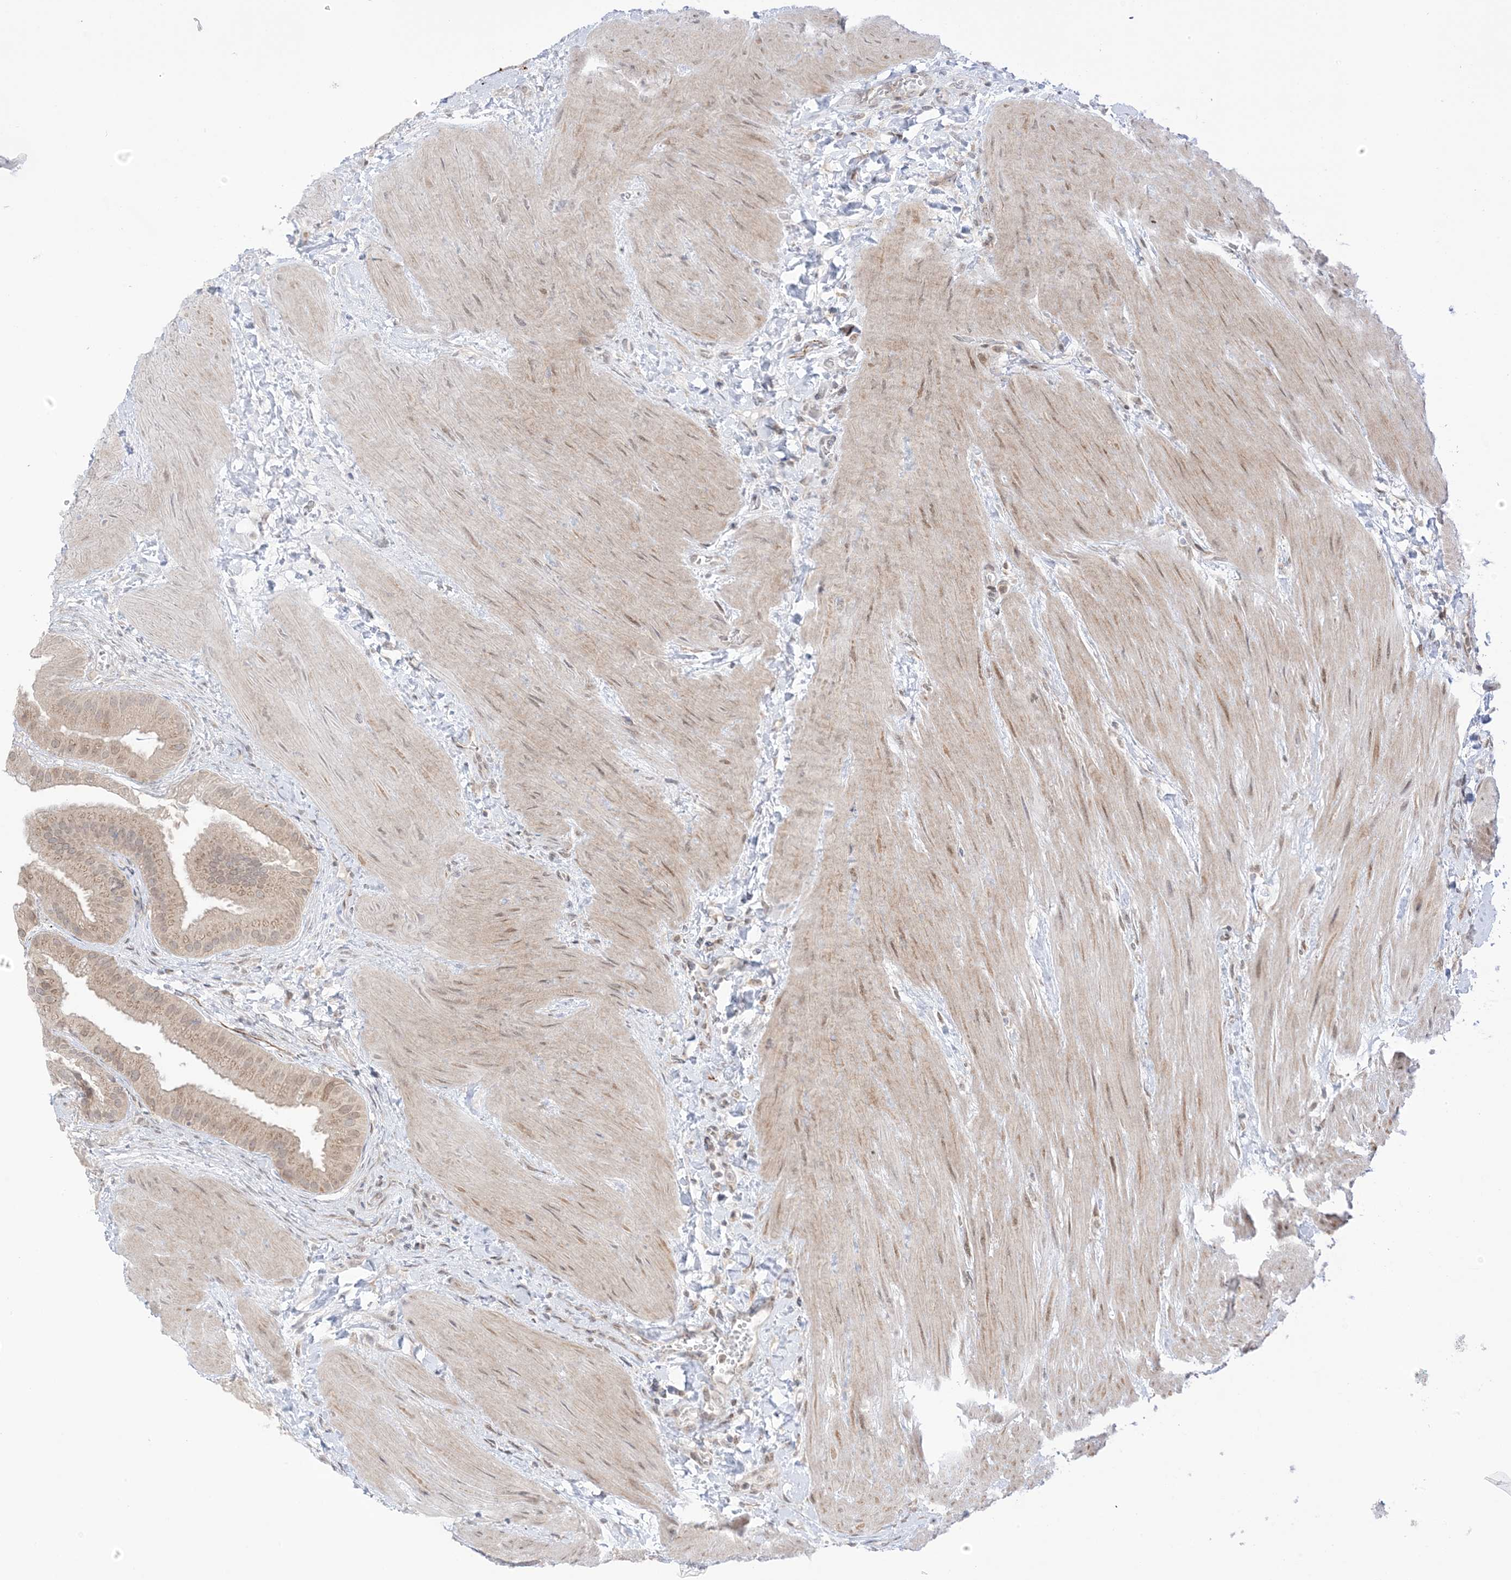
{"staining": {"intensity": "moderate", "quantity": ">75%", "location": "cytoplasmic/membranous,nuclear"}, "tissue": "gallbladder", "cell_type": "Glandular cells", "image_type": "normal", "snomed": [{"axis": "morphology", "description": "Normal tissue, NOS"}, {"axis": "topography", "description": "Gallbladder"}], "caption": "Immunohistochemical staining of benign human gallbladder reveals medium levels of moderate cytoplasmic/membranous,nuclear expression in approximately >75% of glandular cells.", "gene": "UBE2E2", "patient": {"sex": "male", "age": 55}}